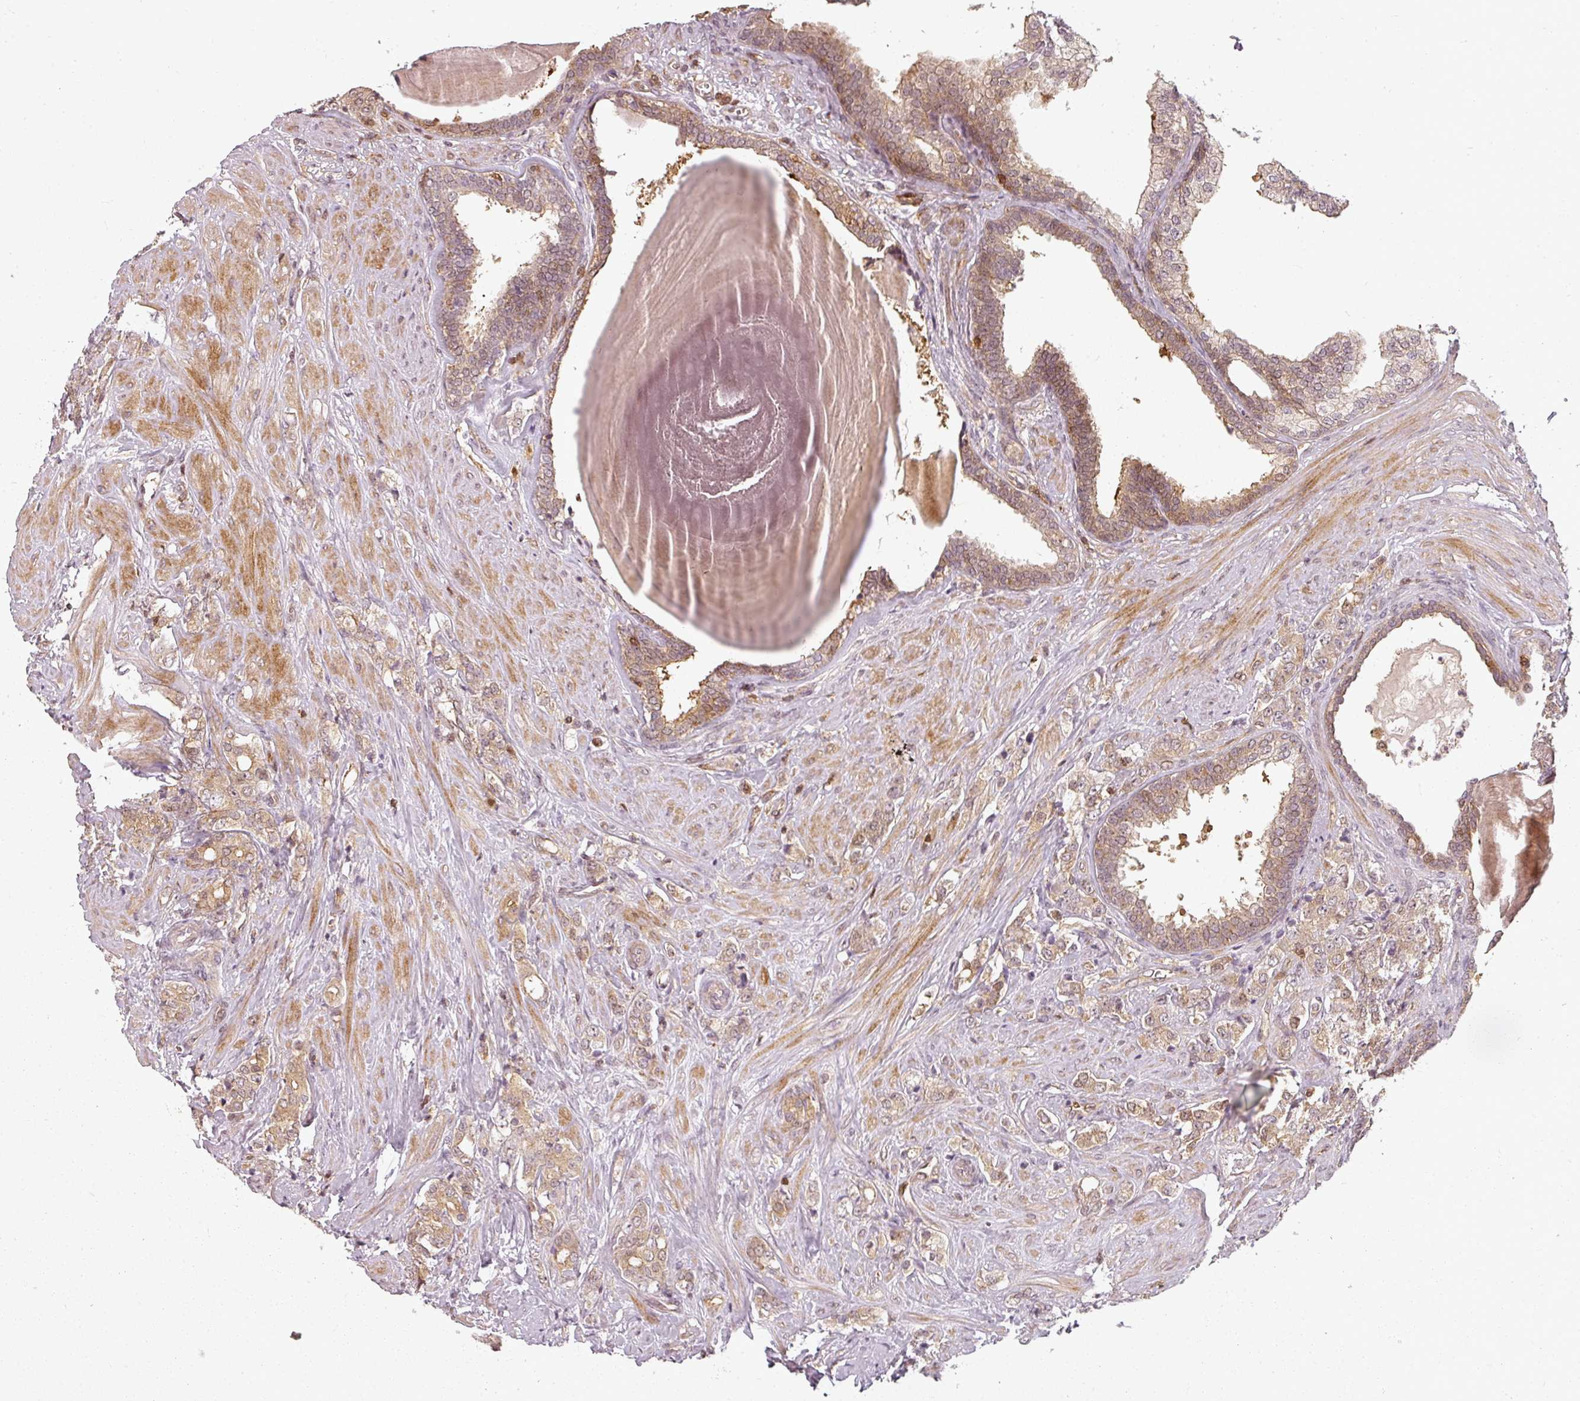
{"staining": {"intensity": "weak", "quantity": "25%-75%", "location": "cytoplasmic/membranous"}, "tissue": "prostate cancer", "cell_type": "Tumor cells", "image_type": "cancer", "snomed": [{"axis": "morphology", "description": "Adenocarcinoma, High grade"}, {"axis": "topography", "description": "Prostate"}], "caption": "Adenocarcinoma (high-grade) (prostate) was stained to show a protein in brown. There is low levels of weak cytoplasmic/membranous expression in about 25%-75% of tumor cells. The protein of interest is shown in brown color, while the nuclei are stained blue.", "gene": "CLIC1", "patient": {"sex": "male", "age": 62}}